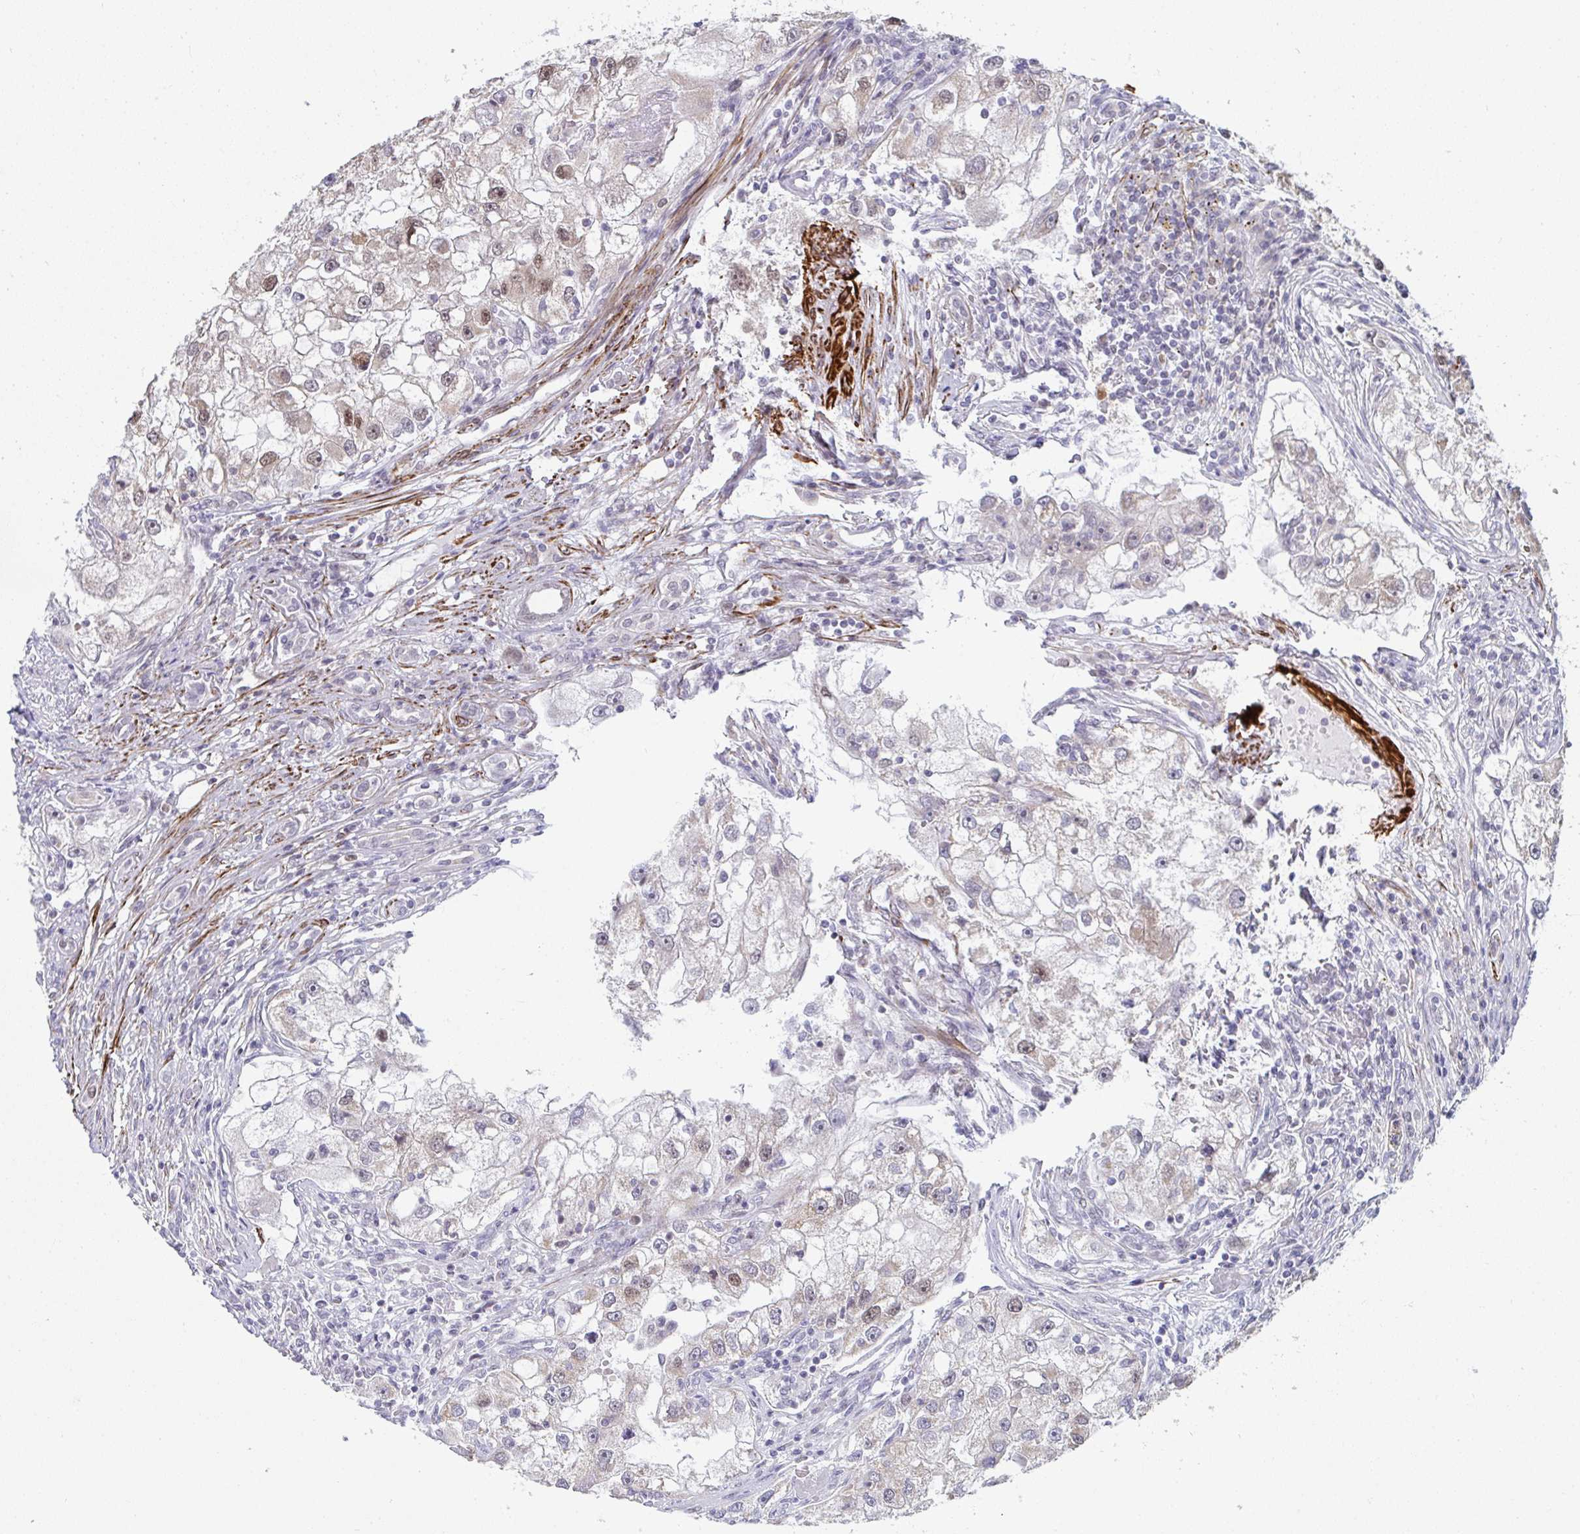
{"staining": {"intensity": "weak", "quantity": "<25%", "location": "nuclear"}, "tissue": "renal cancer", "cell_type": "Tumor cells", "image_type": "cancer", "snomed": [{"axis": "morphology", "description": "Adenocarcinoma, NOS"}, {"axis": "topography", "description": "Kidney"}], "caption": "IHC micrograph of renal cancer (adenocarcinoma) stained for a protein (brown), which displays no staining in tumor cells.", "gene": "GINS2", "patient": {"sex": "male", "age": 63}}